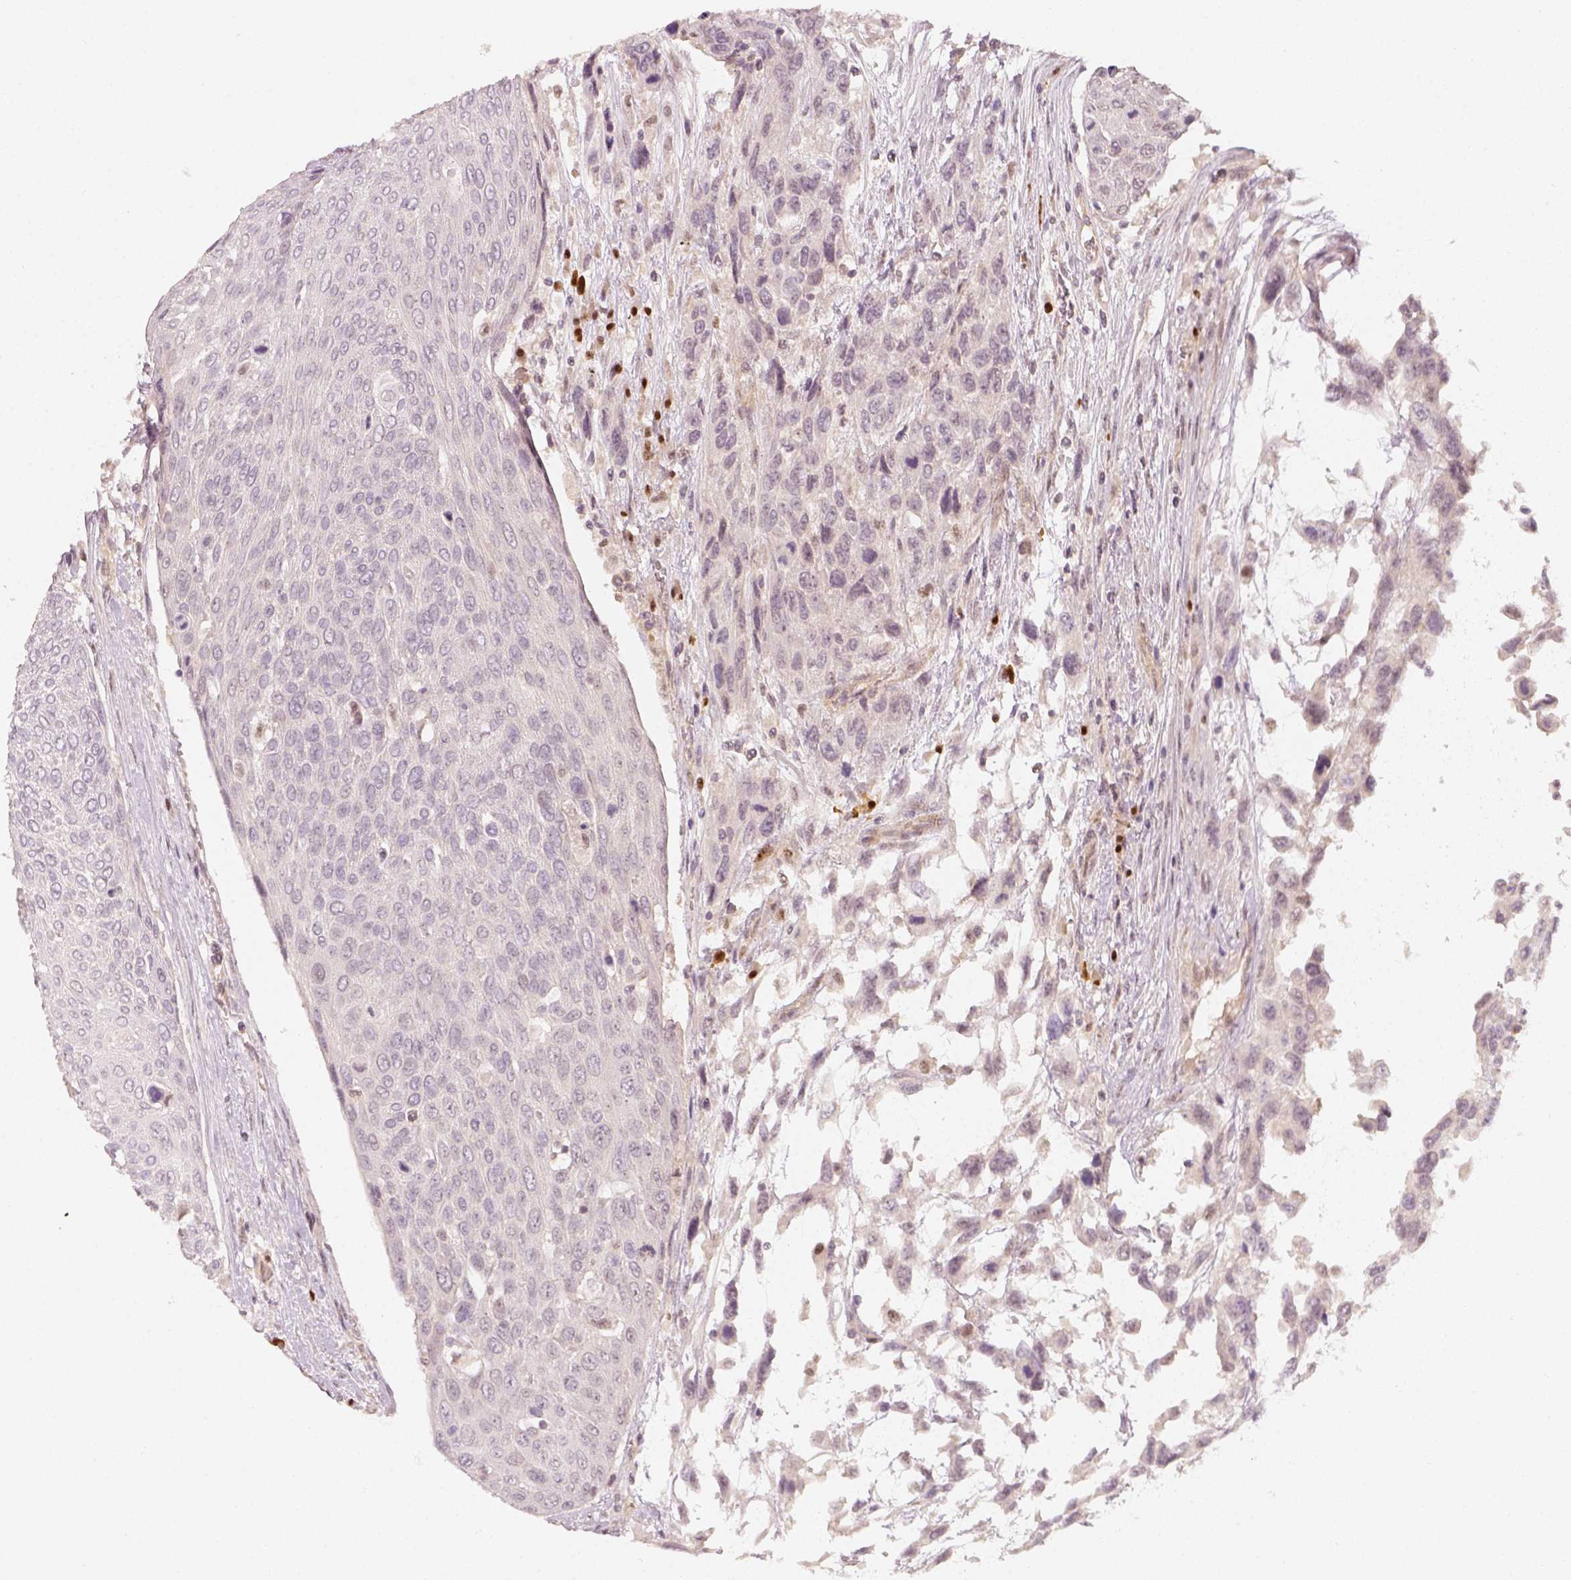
{"staining": {"intensity": "negative", "quantity": "none", "location": "none"}, "tissue": "urothelial cancer", "cell_type": "Tumor cells", "image_type": "cancer", "snomed": [{"axis": "morphology", "description": "Urothelial carcinoma, High grade"}, {"axis": "topography", "description": "Urinary bladder"}], "caption": "This image is of urothelial carcinoma (high-grade) stained with IHC to label a protein in brown with the nuclei are counter-stained blue. There is no positivity in tumor cells.", "gene": "EAF2", "patient": {"sex": "female", "age": 70}}